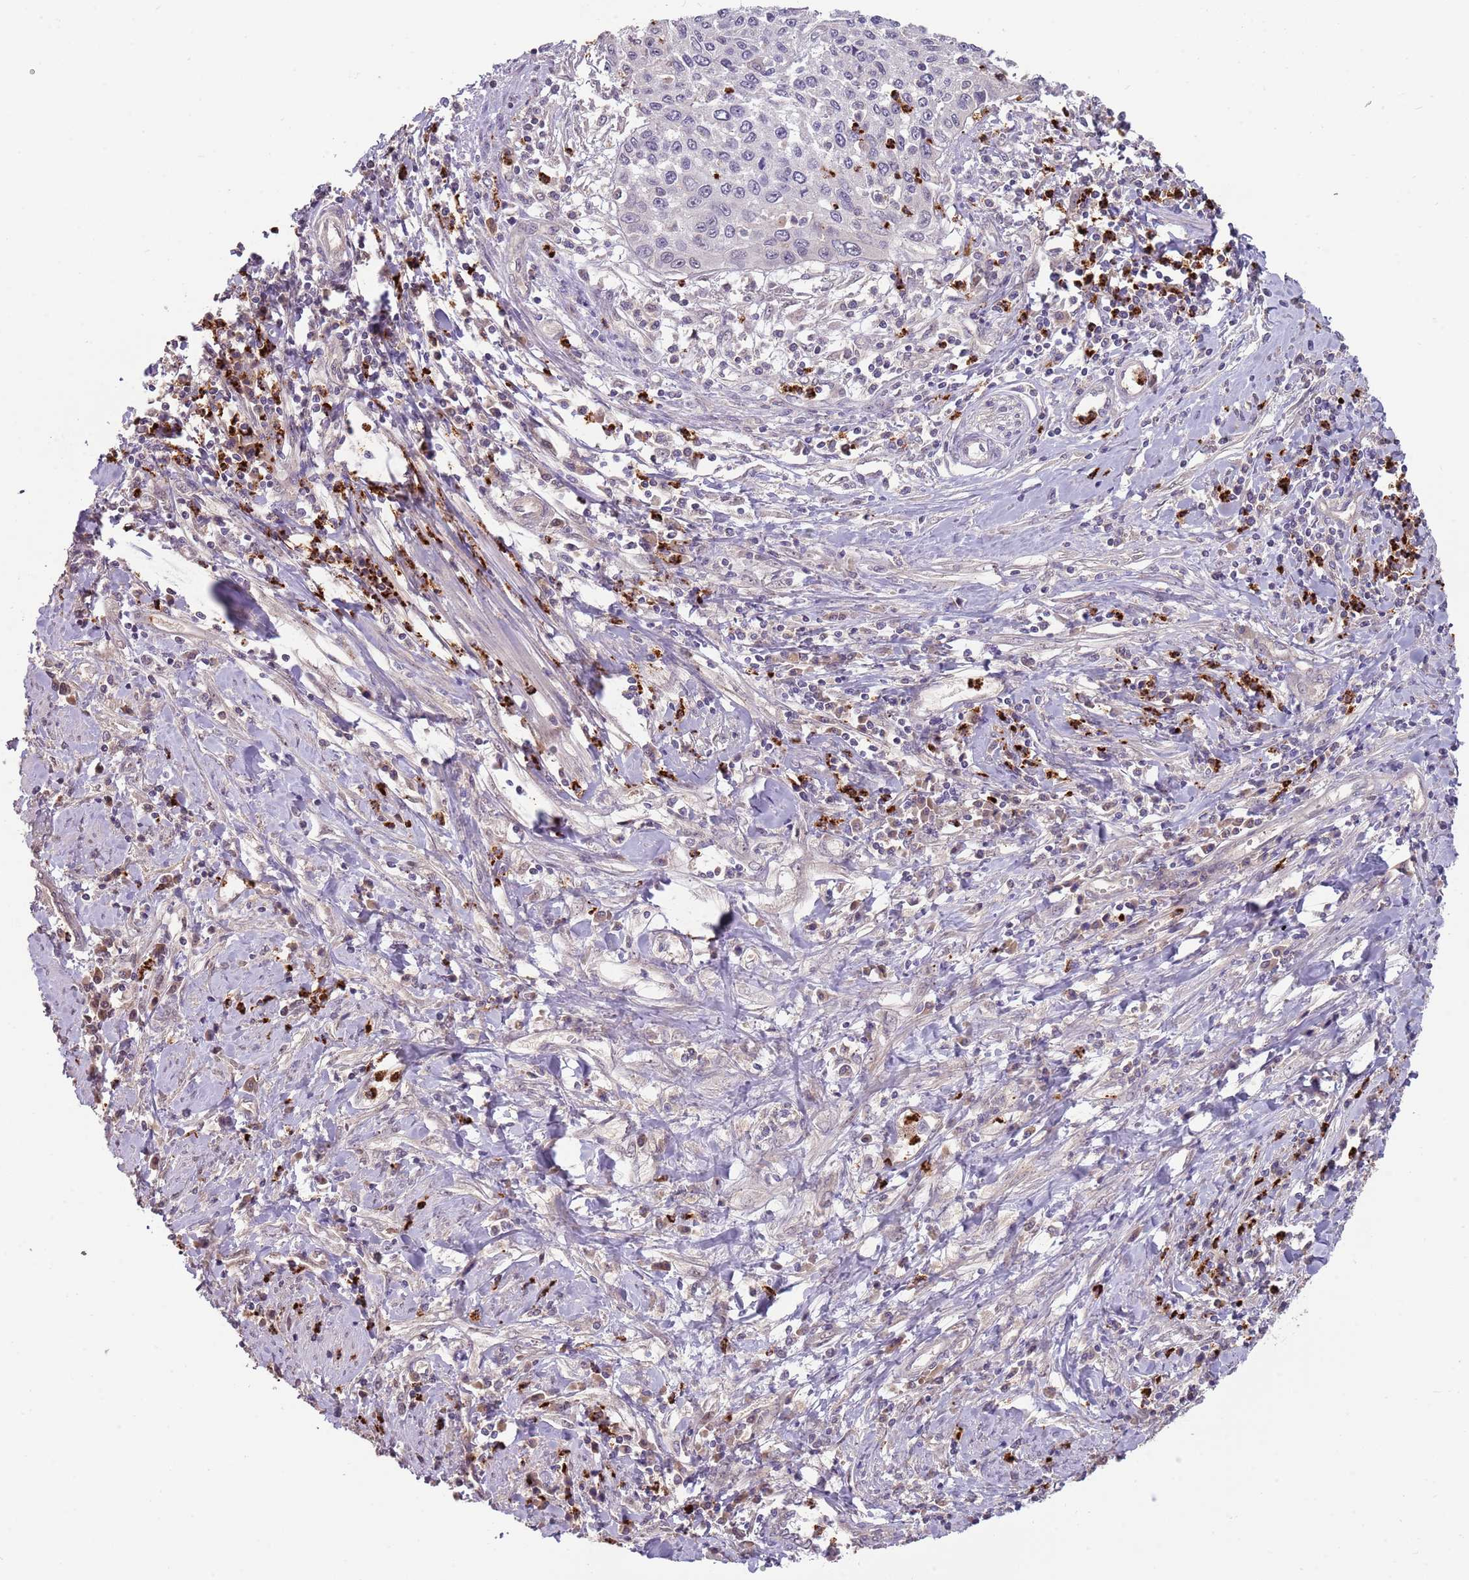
{"staining": {"intensity": "negative", "quantity": "none", "location": "none"}, "tissue": "cervical cancer", "cell_type": "Tumor cells", "image_type": "cancer", "snomed": [{"axis": "morphology", "description": "Squamous cell carcinoma, NOS"}, {"axis": "topography", "description": "Cervix"}], "caption": "Tumor cells are negative for protein expression in human cervical squamous cell carcinoma.", "gene": "NBPF6", "patient": {"sex": "female", "age": 32}}